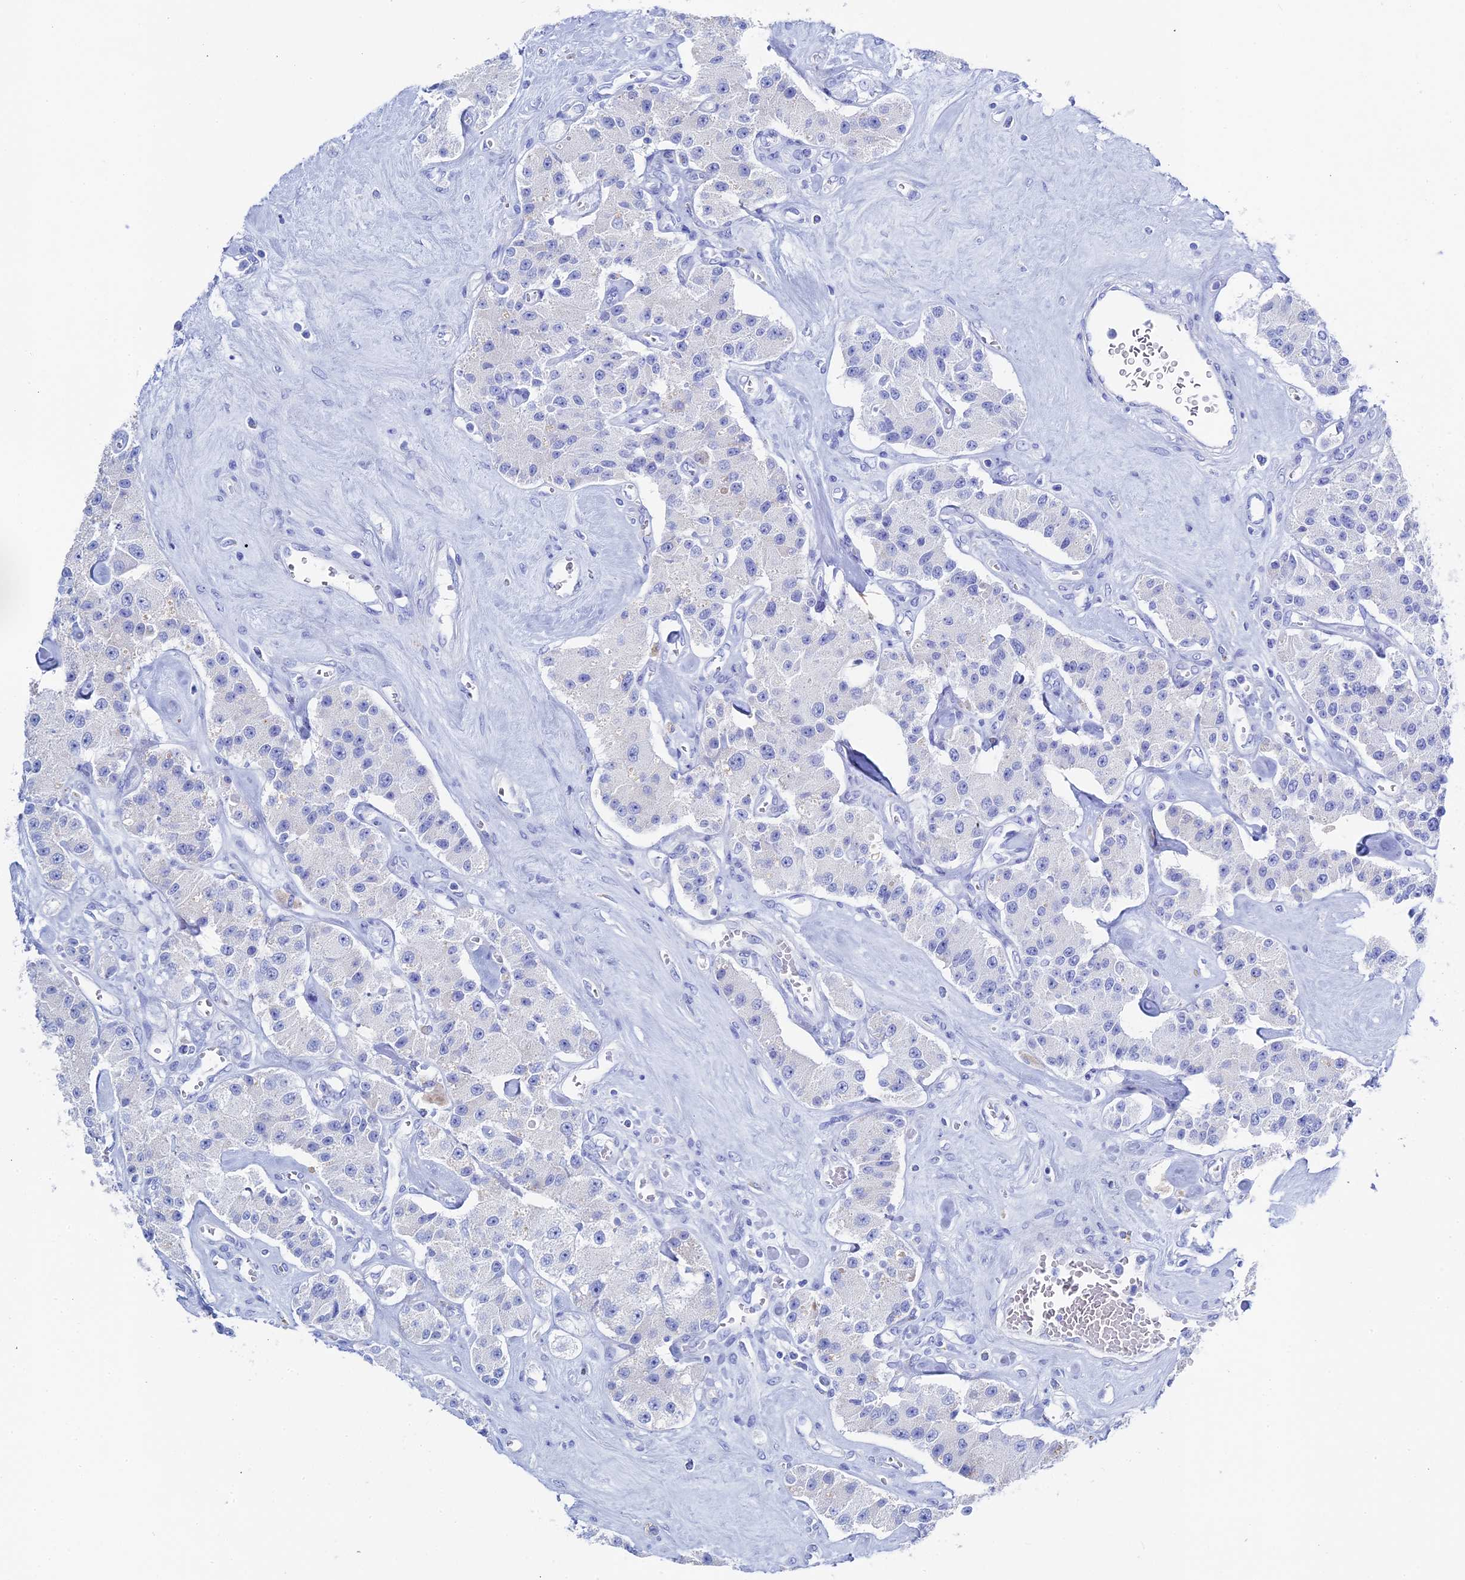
{"staining": {"intensity": "negative", "quantity": "none", "location": "none"}, "tissue": "carcinoid", "cell_type": "Tumor cells", "image_type": "cancer", "snomed": [{"axis": "morphology", "description": "Carcinoid, malignant, NOS"}, {"axis": "topography", "description": "Pancreas"}], "caption": "A photomicrograph of carcinoid stained for a protein reveals no brown staining in tumor cells.", "gene": "UNC119", "patient": {"sex": "male", "age": 41}}